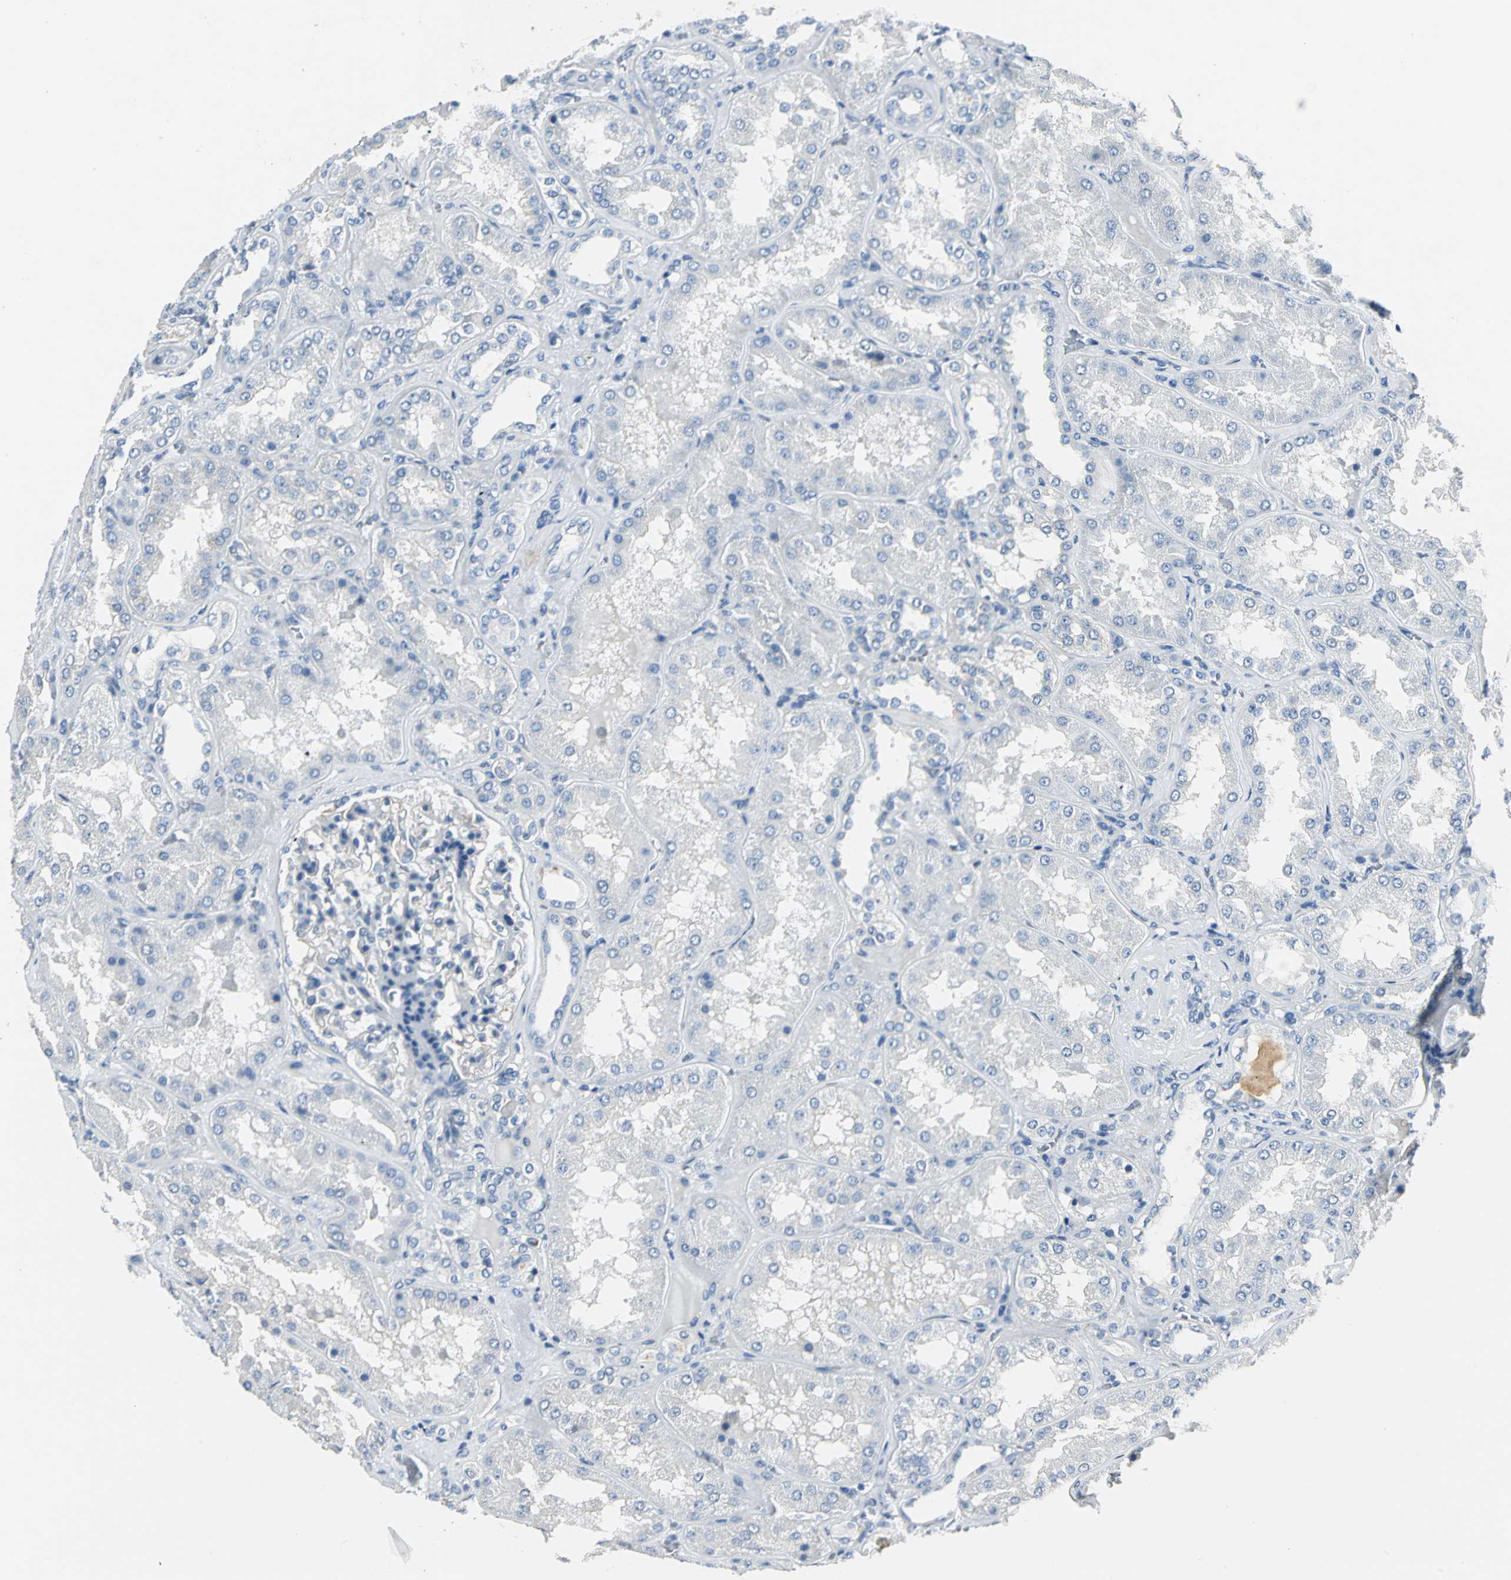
{"staining": {"intensity": "weak", "quantity": "25%-75%", "location": "cytoplasmic/membranous"}, "tissue": "kidney", "cell_type": "Cells in glomeruli", "image_type": "normal", "snomed": [{"axis": "morphology", "description": "Normal tissue, NOS"}, {"axis": "topography", "description": "Kidney"}], "caption": "Immunohistochemistry histopathology image of unremarkable human kidney stained for a protein (brown), which exhibits low levels of weak cytoplasmic/membranous staining in about 25%-75% of cells in glomeruli.", "gene": "RIPOR1", "patient": {"sex": "female", "age": 56}}